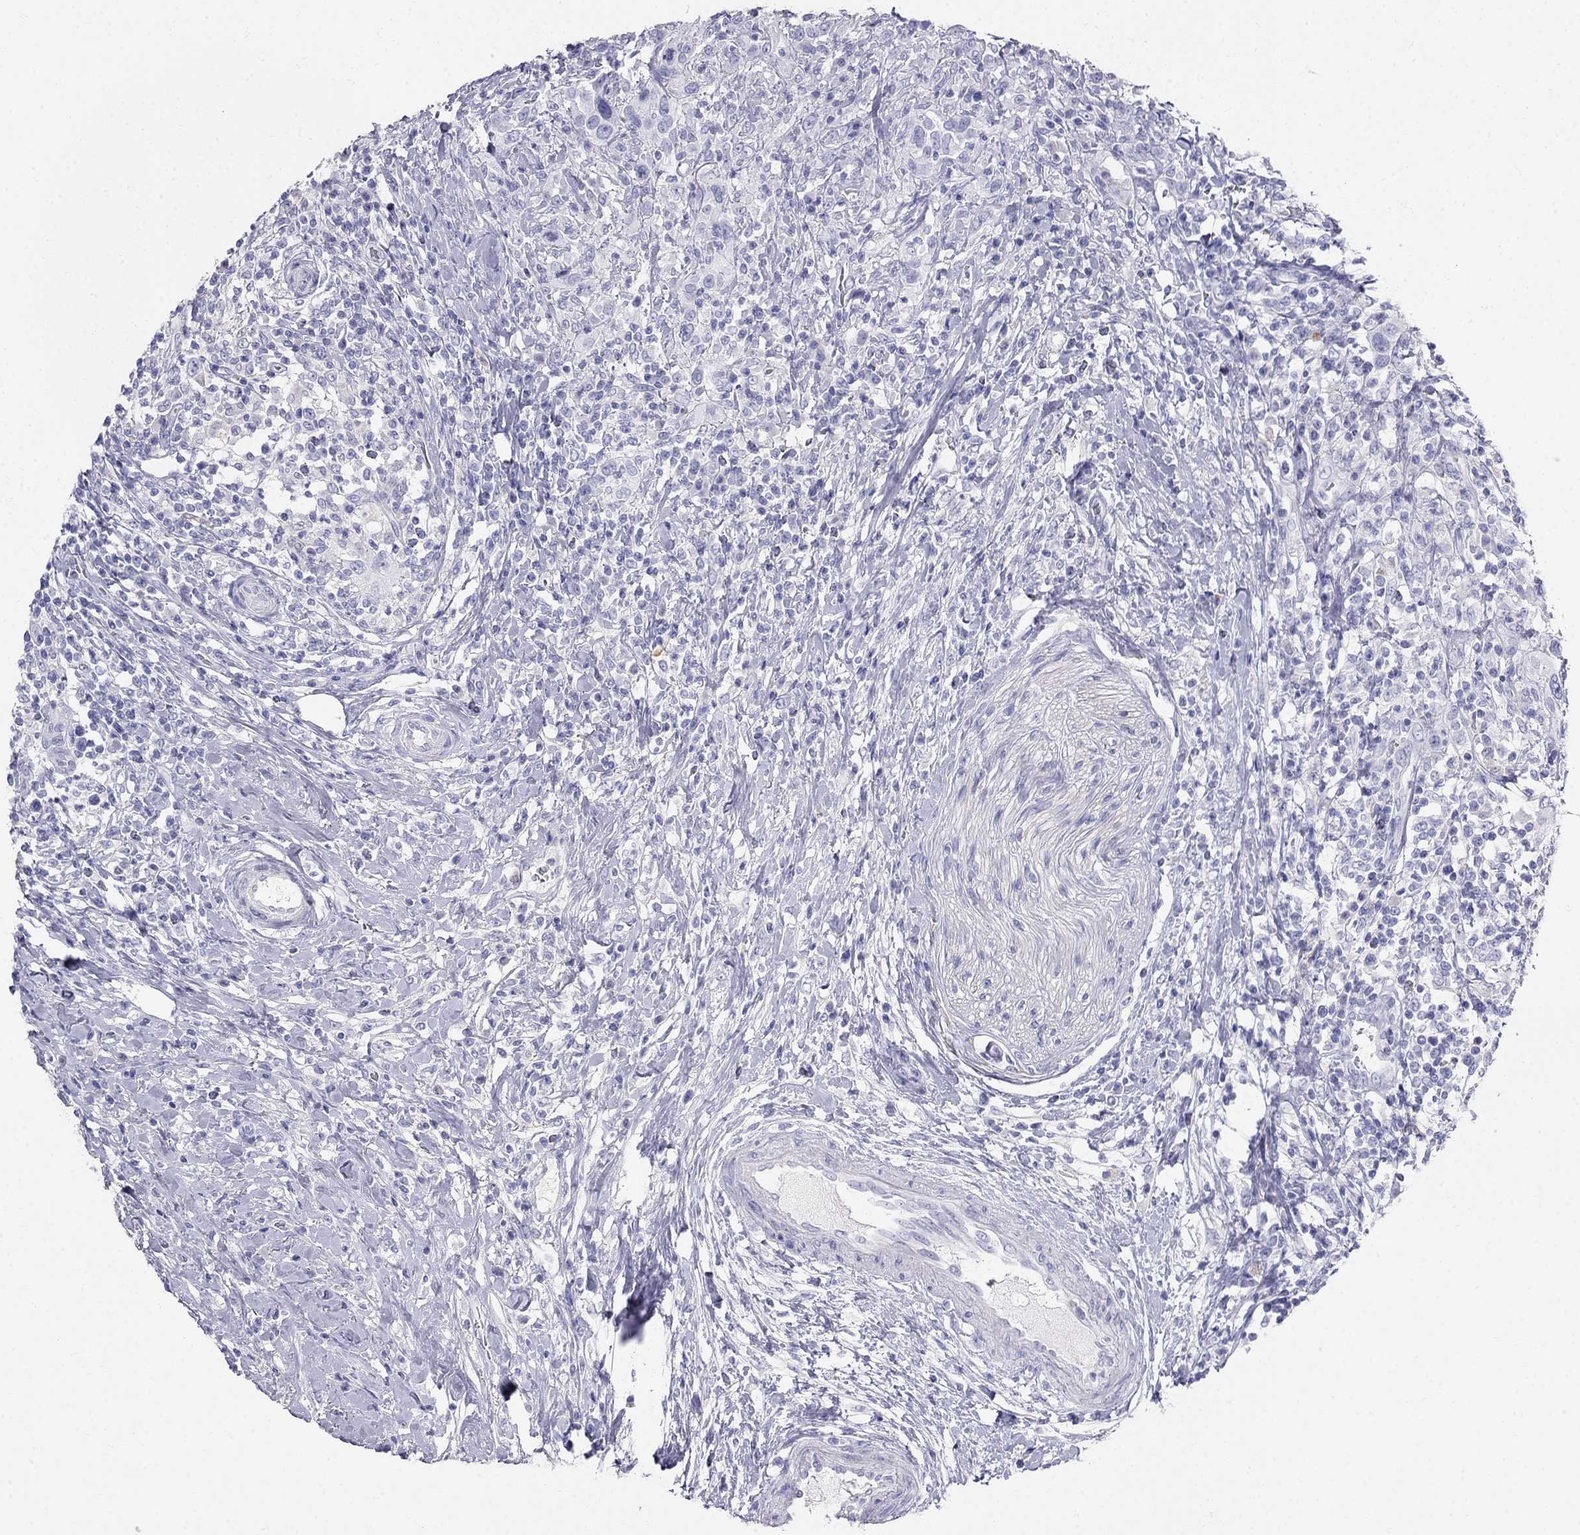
{"staining": {"intensity": "negative", "quantity": "none", "location": "none"}, "tissue": "urothelial cancer", "cell_type": "Tumor cells", "image_type": "cancer", "snomed": [{"axis": "morphology", "description": "Urothelial carcinoma, NOS"}, {"axis": "morphology", "description": "Urothelial carcinoma, High grade"}, {"axis": "topography", "description": "Urinary bladder"}], "caption": "Tumor cells are negative for protein expression in human high-grade urothelial carcinoma. (Immunohistochemistry, brightfield microscopy, high magnification).", "gene": "RFLNA", "patient": {"sex": "female", "age": 64}}